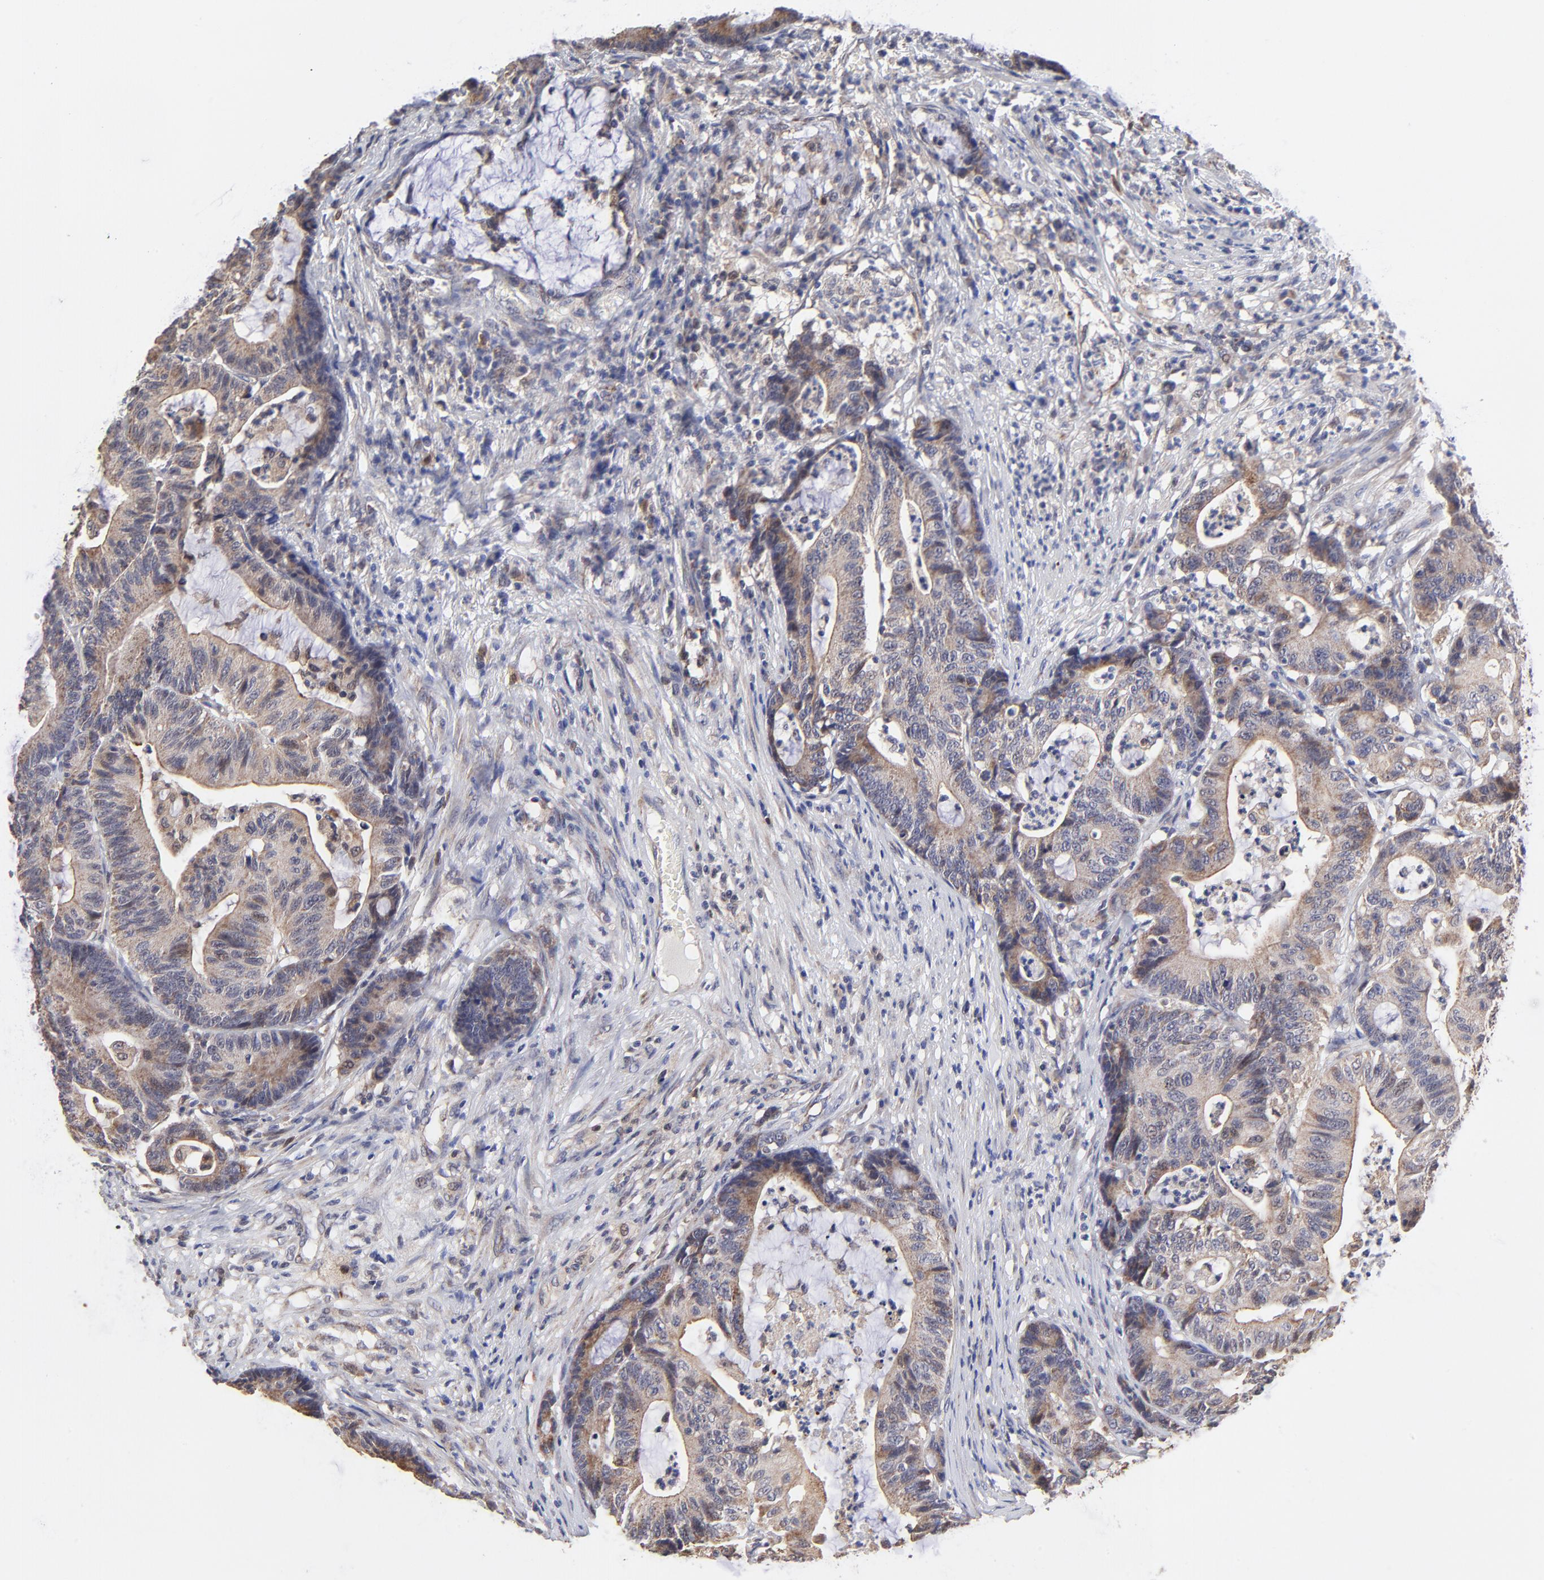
{"staining": {"intensity": "moderate", "quantity": ">75%", "location": "cytoplasmic/membranous"}, "tissue": "colorectal cancer", "cell_type": "Tumor cells", "image_type": "cancer", "snomed": [{"axis": "morphology", "description": "Adenocarcinoma, NOS"}, {"axis": "topography", "description": "Colon"}], "caption": "Approximately >75% of tumor cells in human colorectal cancer reveal moderate cytoplasmic/membranous protein expression as visualized by brown immunohistochemical staining.", "gene": "FBXL12", "patient": {"sex": "female", "age": 84}}